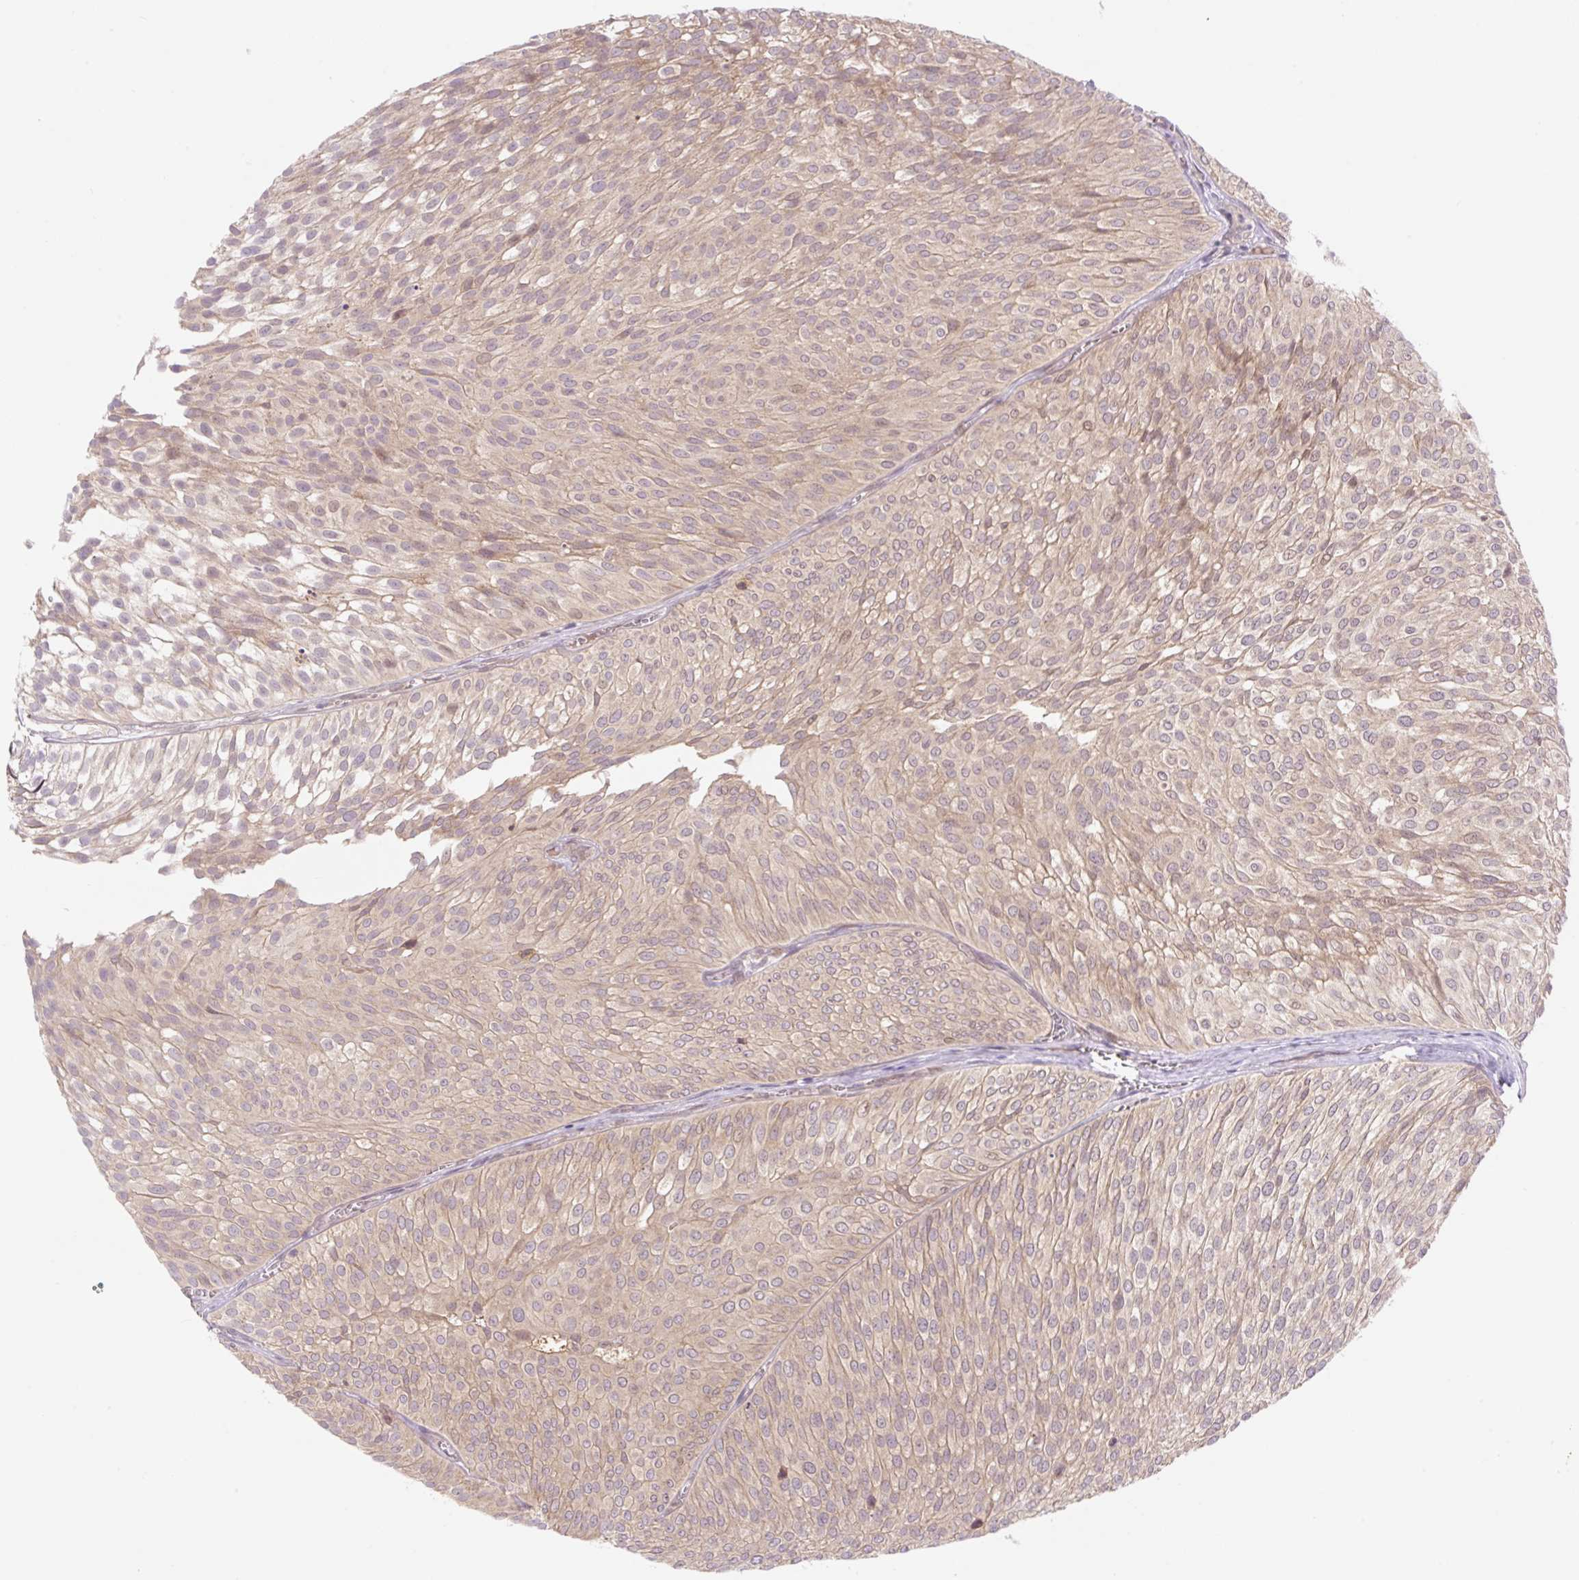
{"staining": {"intensity": "weak", "quantity": ">75%", "location": "cytoplasmic/membranous,nuclear"}, "tissue": "urothelial cancer", "cell_type": "Tumor cells", "image_type": "cancer", "snomed": [{"axis": "morphology", "description": "Urothelial carcinoma, Low grade"}, {"axis": "topography", "description": "Urinary bladder"}], "caption": "An immunohistochemistry (IHC) histopathology image of tumor tissue is shown. Protein staining in brown labels weak cytoplasmic/membranous and nuclear positivity in urothelial cancer within tumor cells. (Brightfield microscopy of DAB IHC at high magnification).", "gene": "VPS25", "patient": {"sex": "male", "age": 91}}